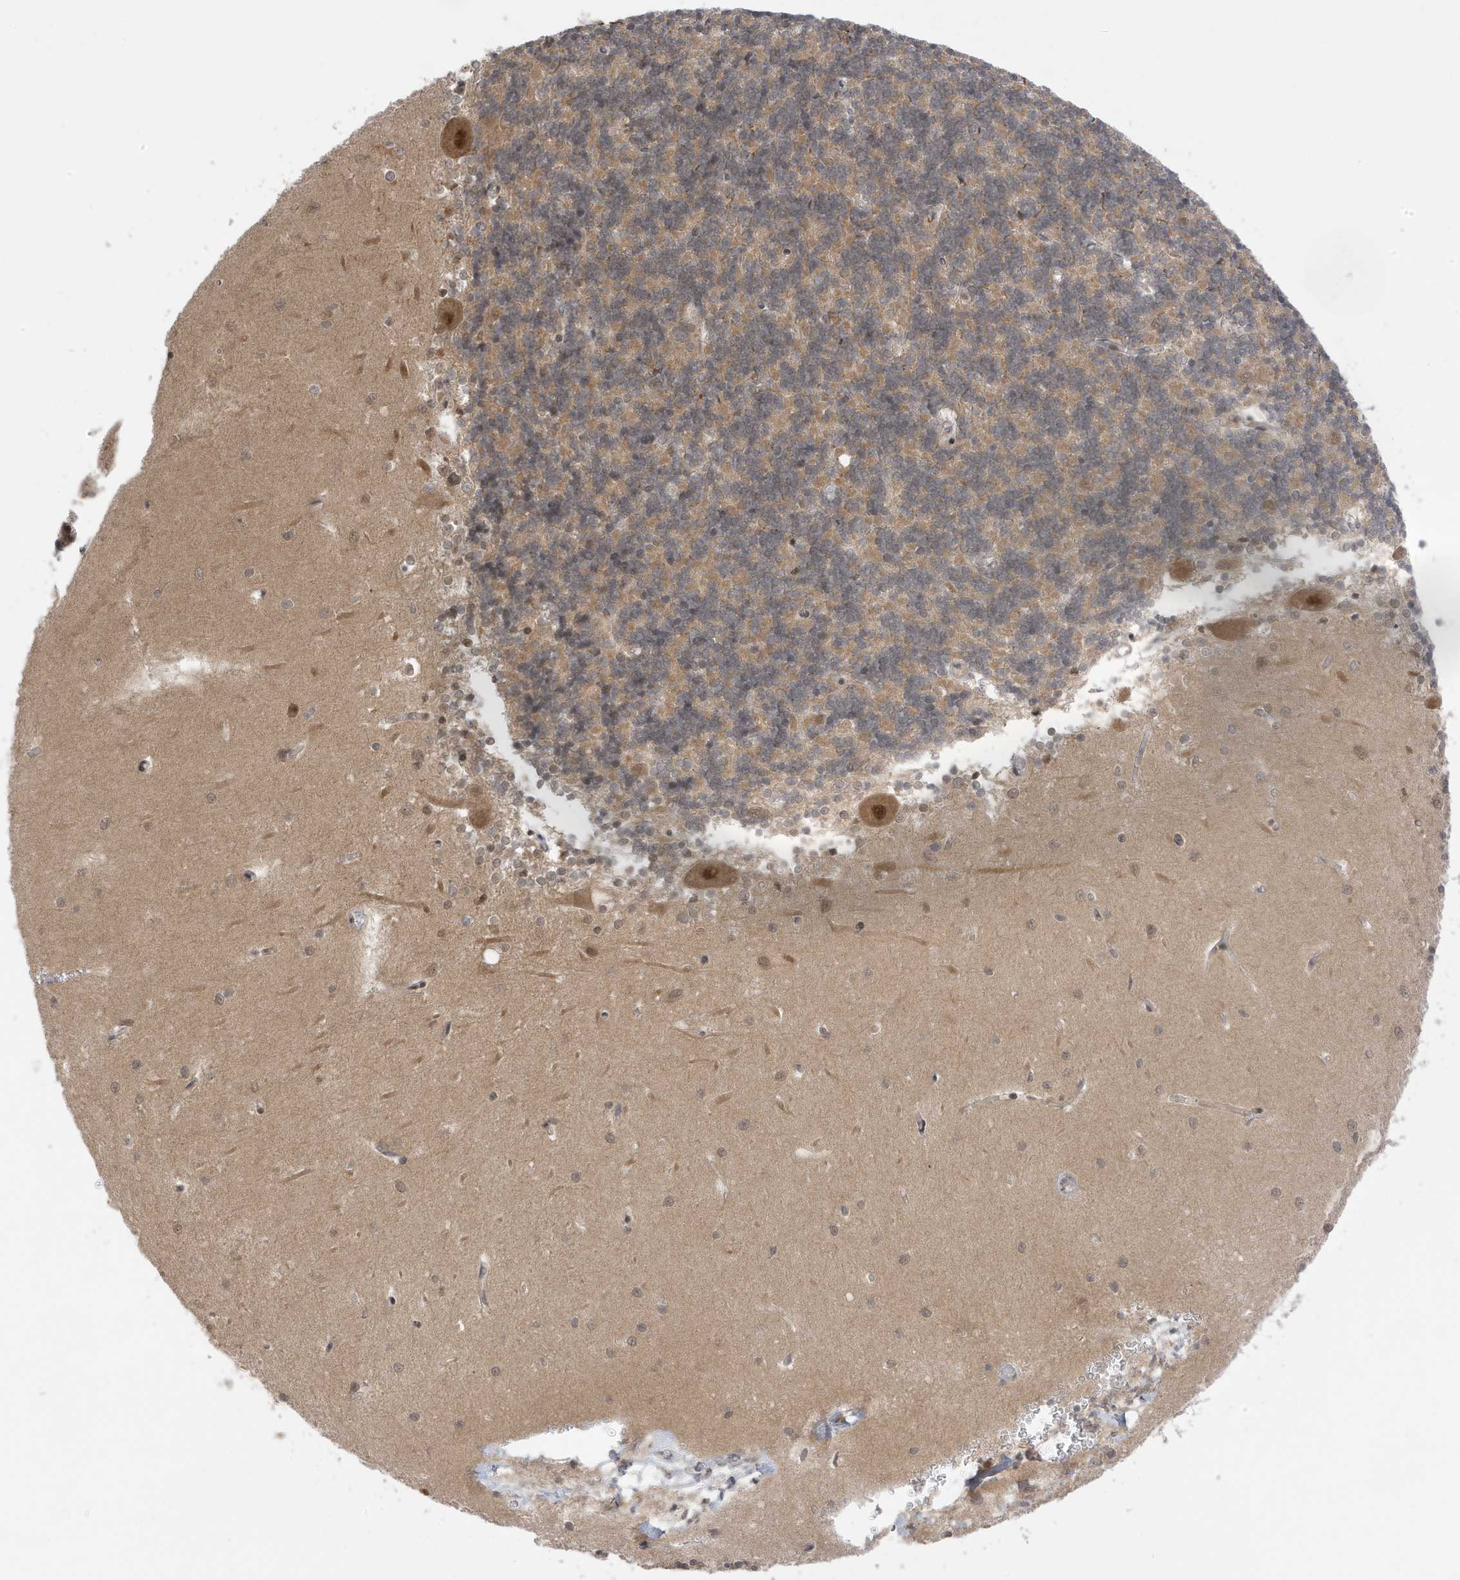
{"staining": {"intensity": "moderate", "quantity": ">75%", "location": "cytoplasmic/membranous"}, "tissue": "cerebellum", "cell_type": "Cells in granular layer", "image_type": "normal", "snomed": [{"axis": "morphology", "description": "Normal tissue, NOS"}, {"axis": "topography", "description": "Cerebellum"}], "caption": "IHC photomicrograph of normal cerebellum stained for a protein (brown), which reveals medium levels of moderate cytoplasmic/membranous staining in approximately >75% of cells in granular layer.", "gene": "TAB3", "patient": {"sex": "male", "age": 37}}